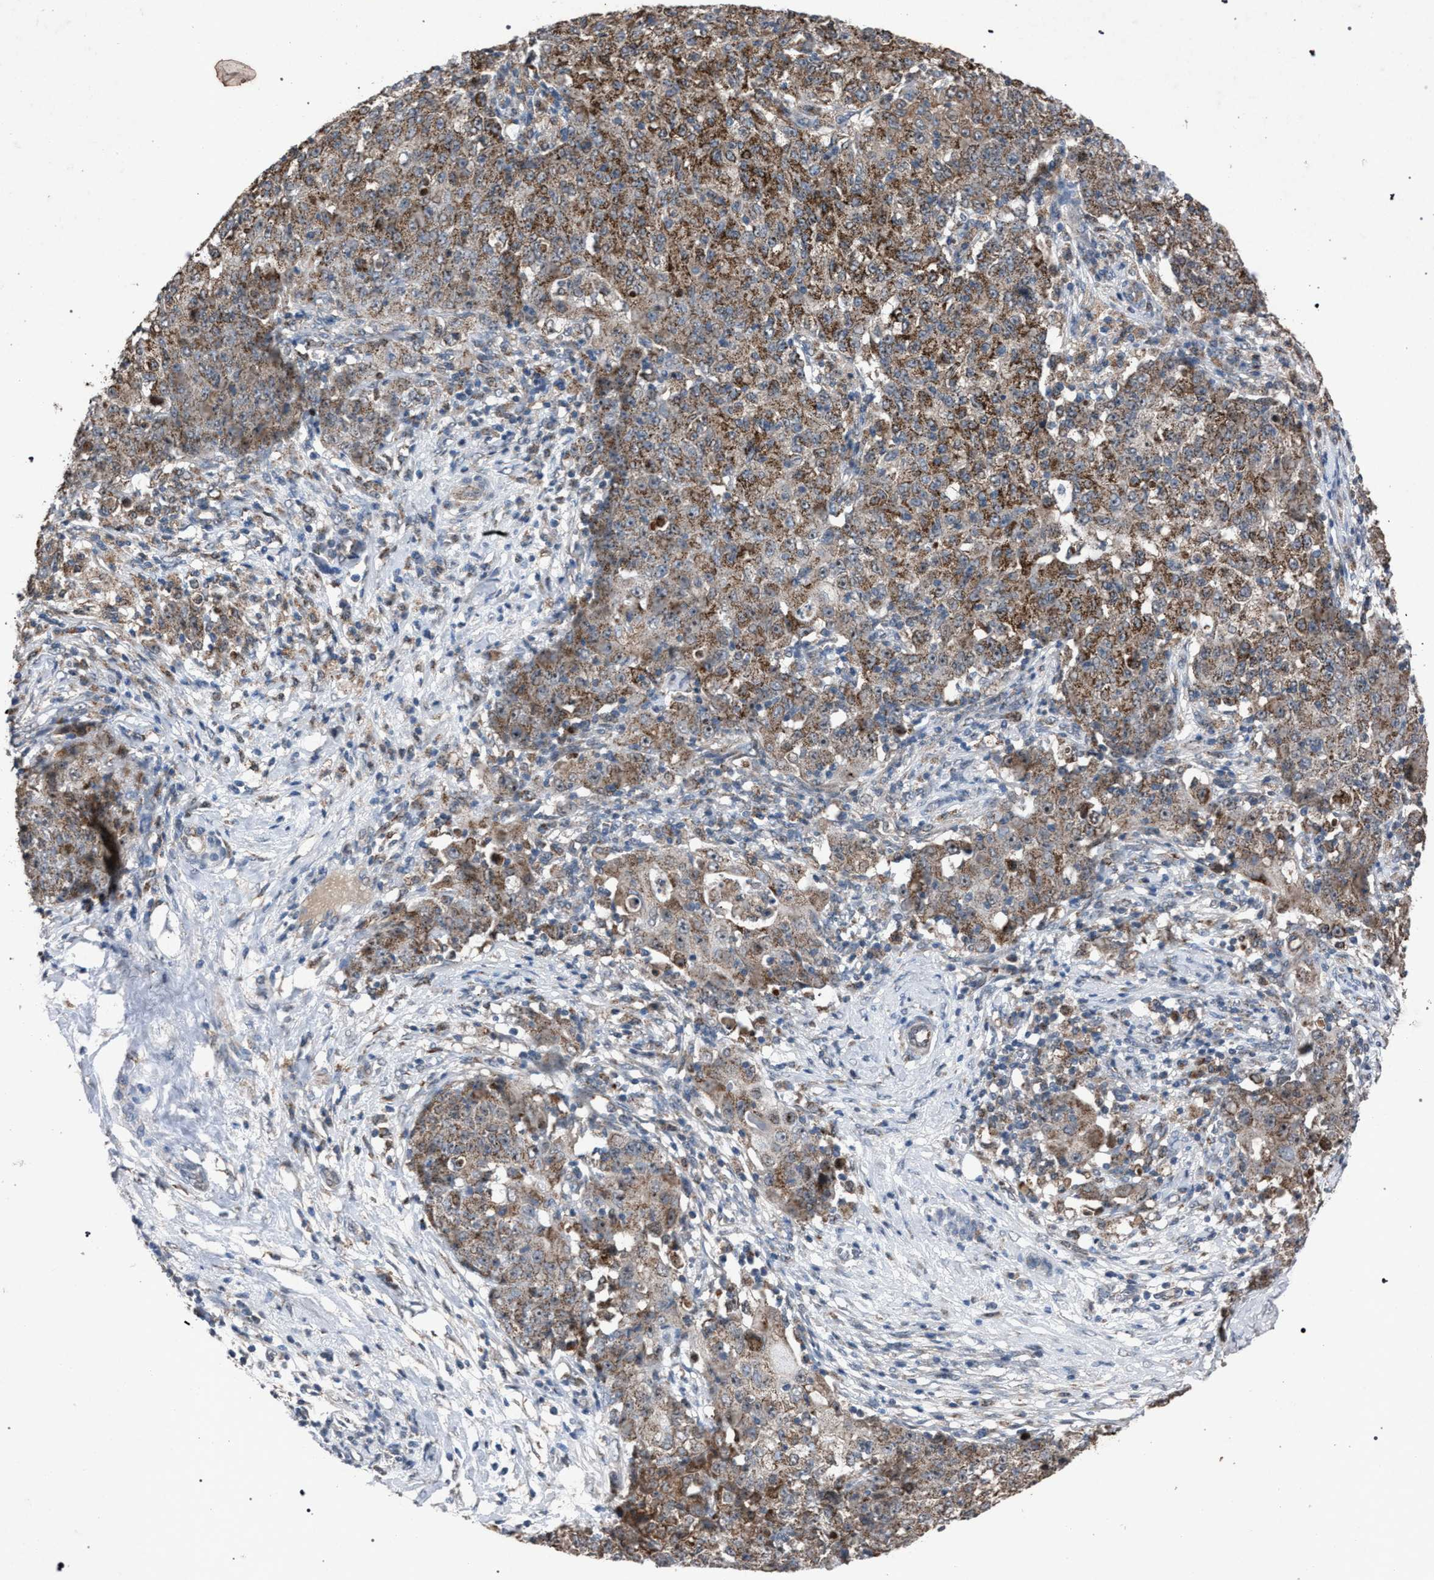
{"staining": {"intensity": "moderate", "quantity": ">75%", "location": "cytoplasmic/membranous"}, "tissue": "ovarian cancer", "cell_type": "Tumor cells", "image_type": "cancer", "snomed": [{"axis": "morphology", "description": "Carcinoma, endometroid"}, {"axis": "topography", "description": "Ovary"}], "caption": "Ovarian cancer tissue shows moderate cytoplasmic/membranous expression in about >75% of tumor cells, visualized by immunohistochemistry.", "gene": "HSD17B4", "patient": {"sex": "female", "age": 42}}